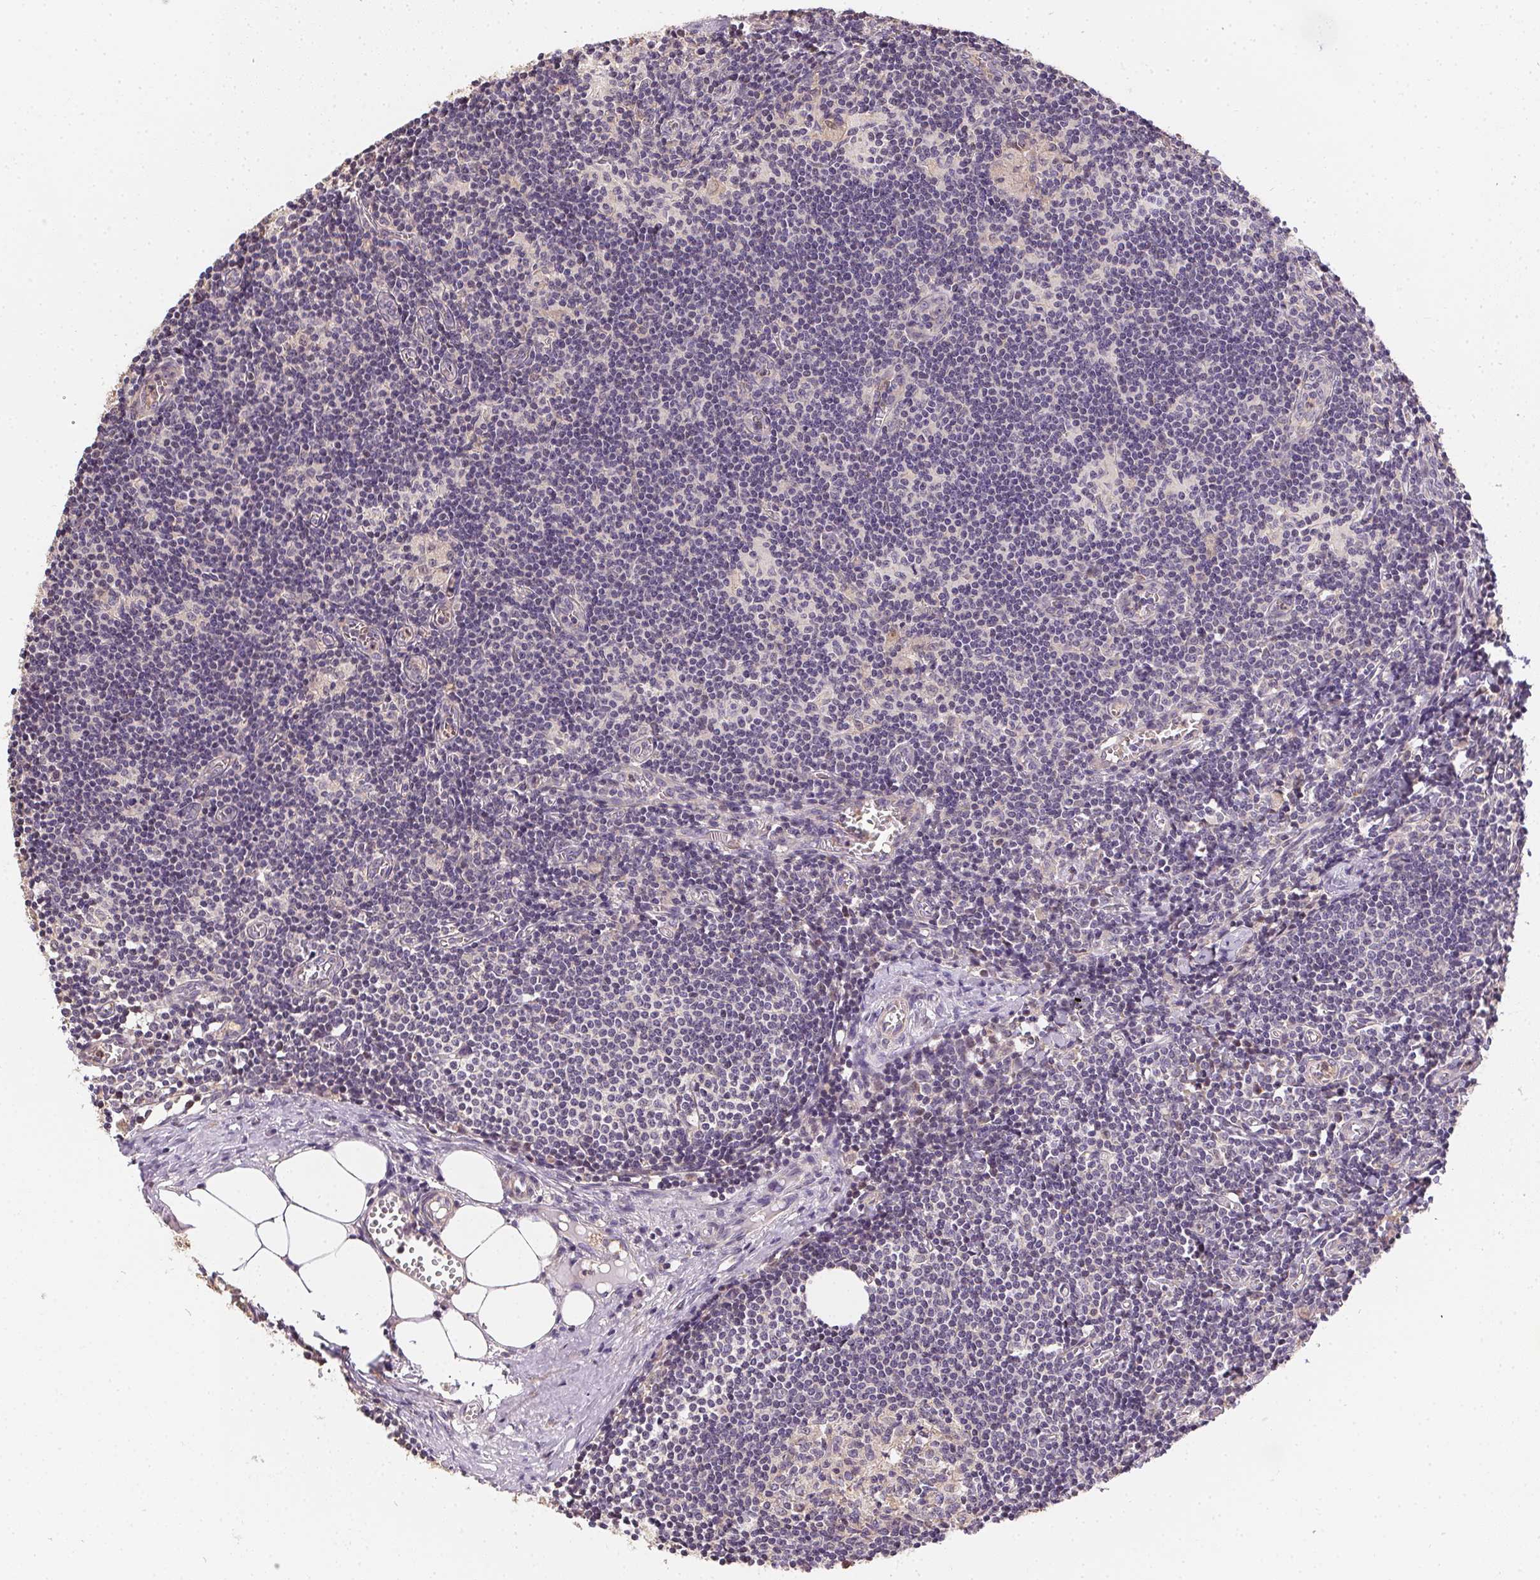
{"staining": {"intensity": "negative", "quantity": "none", "location": "none"}, "tissue": "lymph node", "cell_type": "Germinal center cells", "image_type": "normal", "snomed": [{"axis": "morphology", "description": "Normal tissue, NOS"}, {"axis": "topography", "description": "Lymph node"}], "caption": "Human lymph node stained for a protein using immunohistochemistry (IHC) reveals no positivity in germinal center cells.", "gene": "REV3L", "patient": {"sex": "female", "age": 52}}